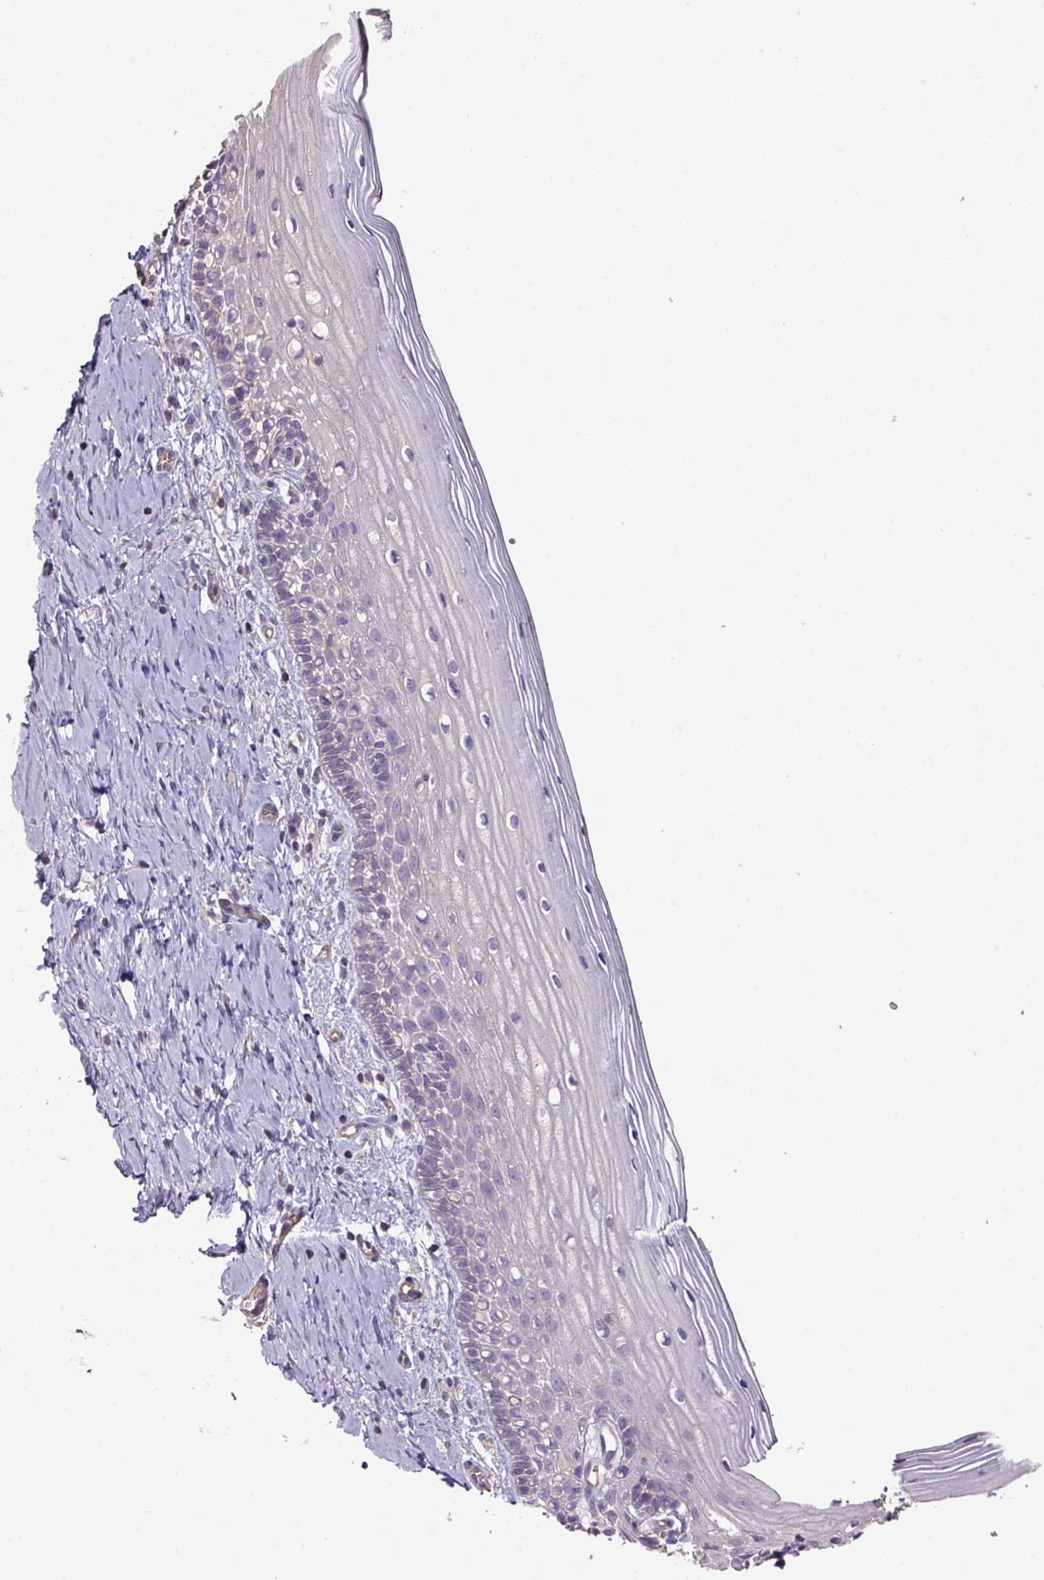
{"staining": {"intensity": "negative", "quantity": "none", "location": "none"}, "tissue": "cervix", "cell_type": "Glandular cells", "image_type": "normal", "snomed": [{"axis": "morphology", "description": "Normal tissue, NOS"}, {"axis": "topography", "description": "Cervix"}], "caption": "There is no significant expression in glandular cells of cervix. Brightfield microscopy of immunohistochemistry stained with DAB (brown) and hematoxylin (blue), captured at high magnification.", "gene": "CALML4", "patient": {"sex": "female", "age": 44}}